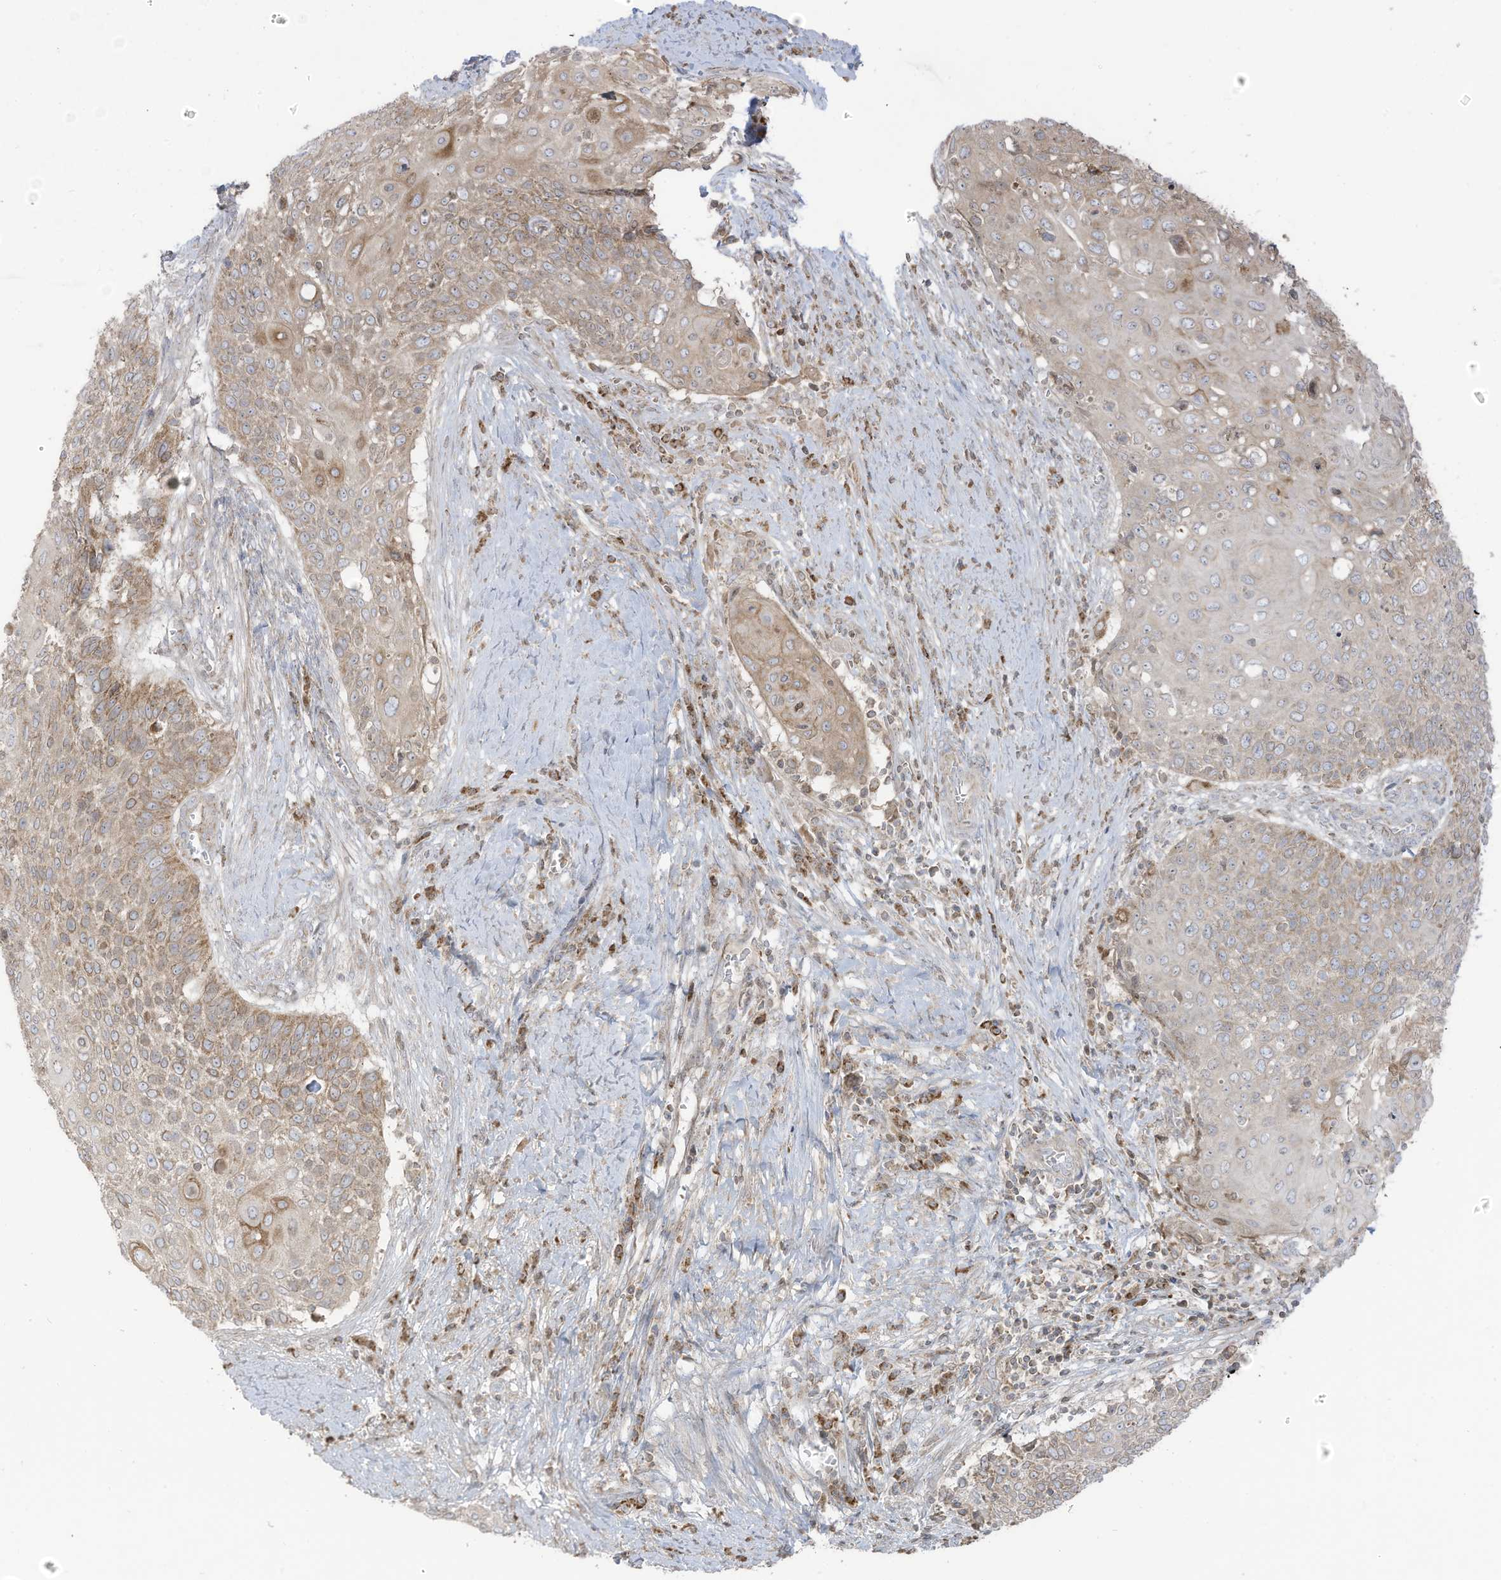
{"staining": {"intensity": "weak", "quantity": "25%-75%", "location": "cytoplasmic/membranous"}, "tissue": "cervical cancer", "cell_type": "Tumor cells", "image_type": "cancer", "snomed": [{"axis": "morphology", "description": "Squamous cell carcinoma, NOS"}, {"axis": "topography", "description": "Cervix"}], "caption": "IHC of human squamous cell carcinoma (cervical) demonstrates low levels of weak cytoplasmic/membranous expression in approximately 25%-75% of tumor cells. (DAB IHC, brown staining for protein, blue staining for nuclei).", "gene": "CGAS", "patient": {"sex": "female", "age": 39}}